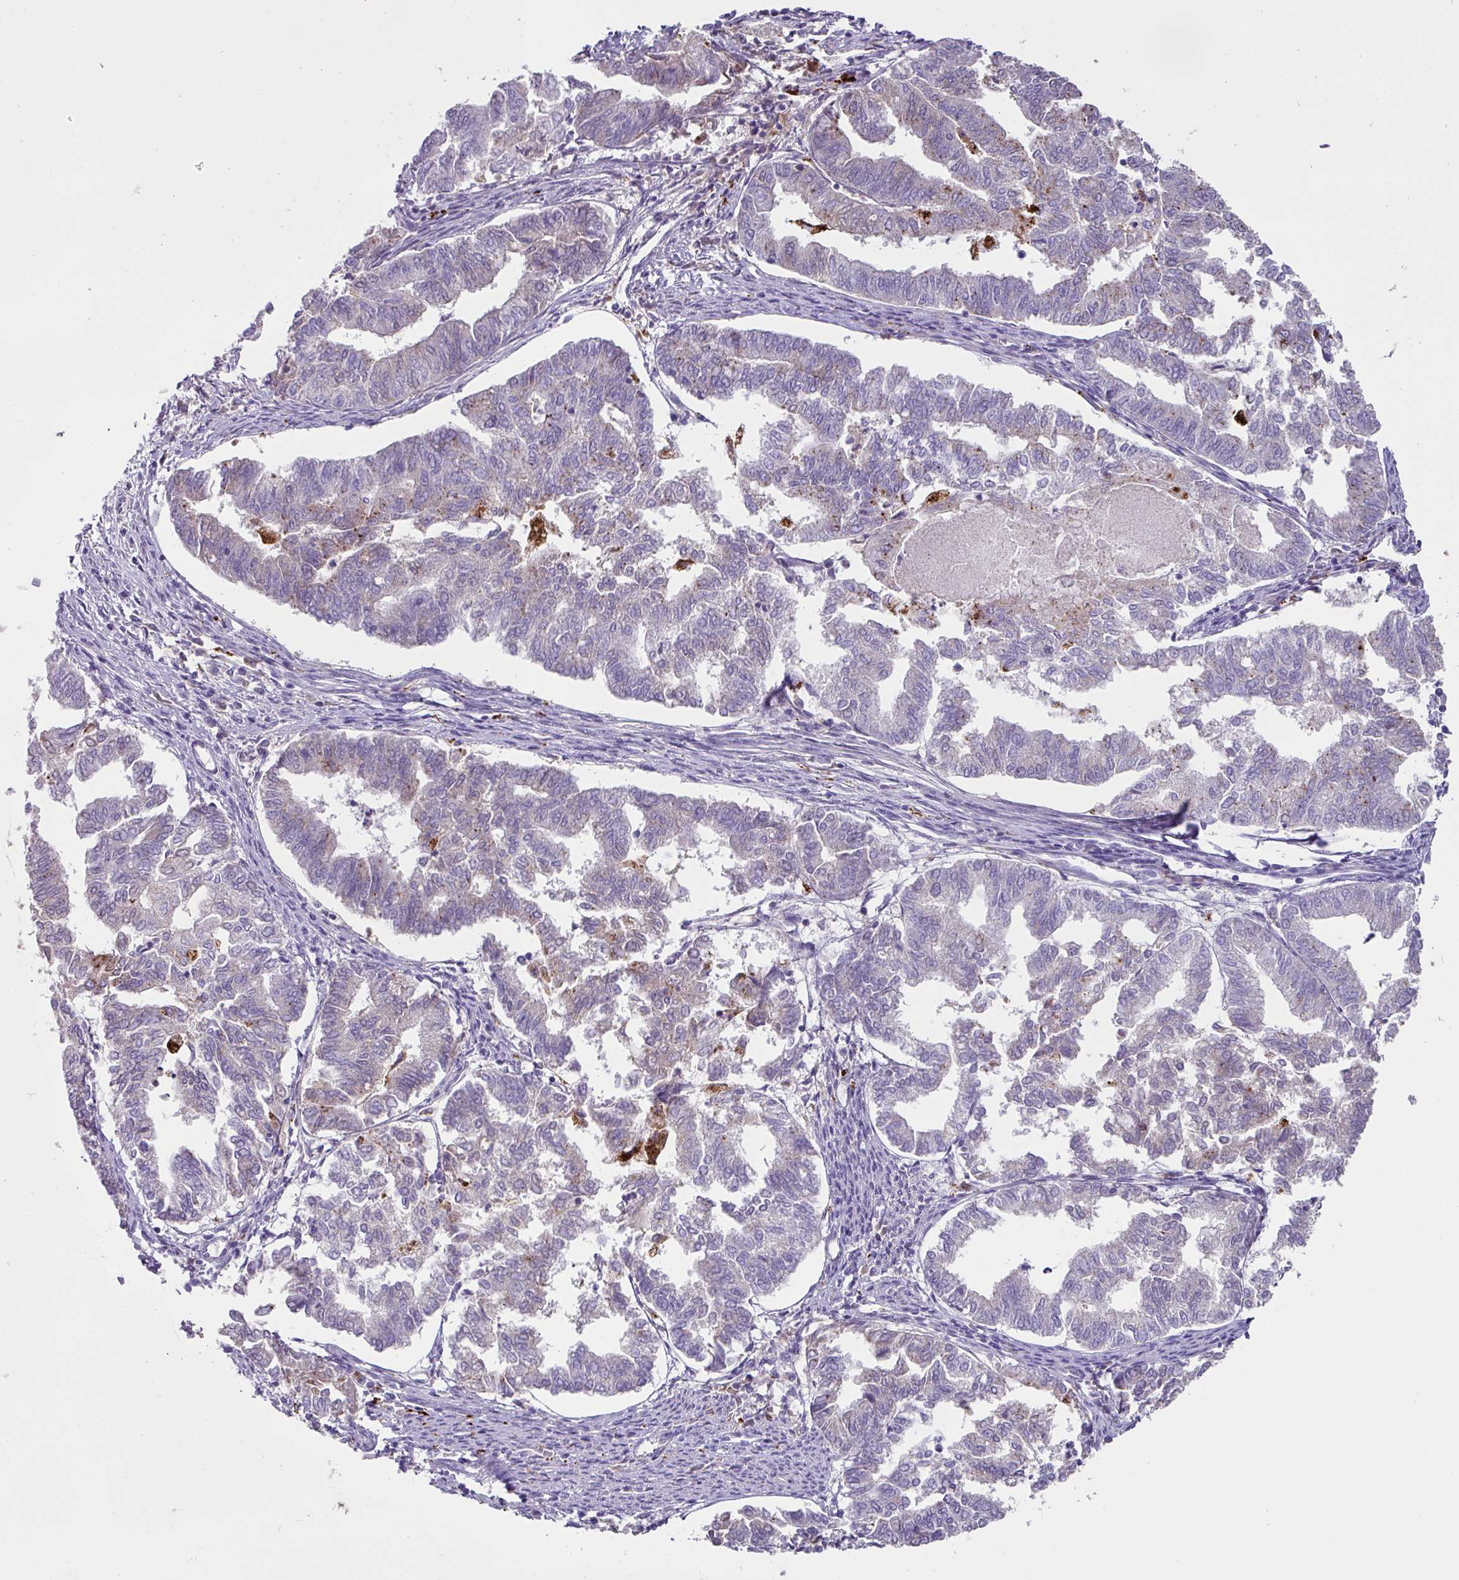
{"staining": {"intensity": "negative", "quantity": "none", "location": "none"}, "tissue": "endometrial cancer", "cell_type": "Tumor cells", "image_type": "cancer", "snomed": [{"axis": "morphology", "description": "Adenocarcinoma, NOS"}, {"axis": "topography", "description": "Endometrium"}], "caption": "Immunohistochemistry (IHC) photomicrograph of neoplastic tissue: human endometrial cancer (adenocarcinoma) stained with DAB displays no significant protein positivity in tumor cells.", "gene": "PLEKHH3", "patient": {"sex": "female", "age": 79}}